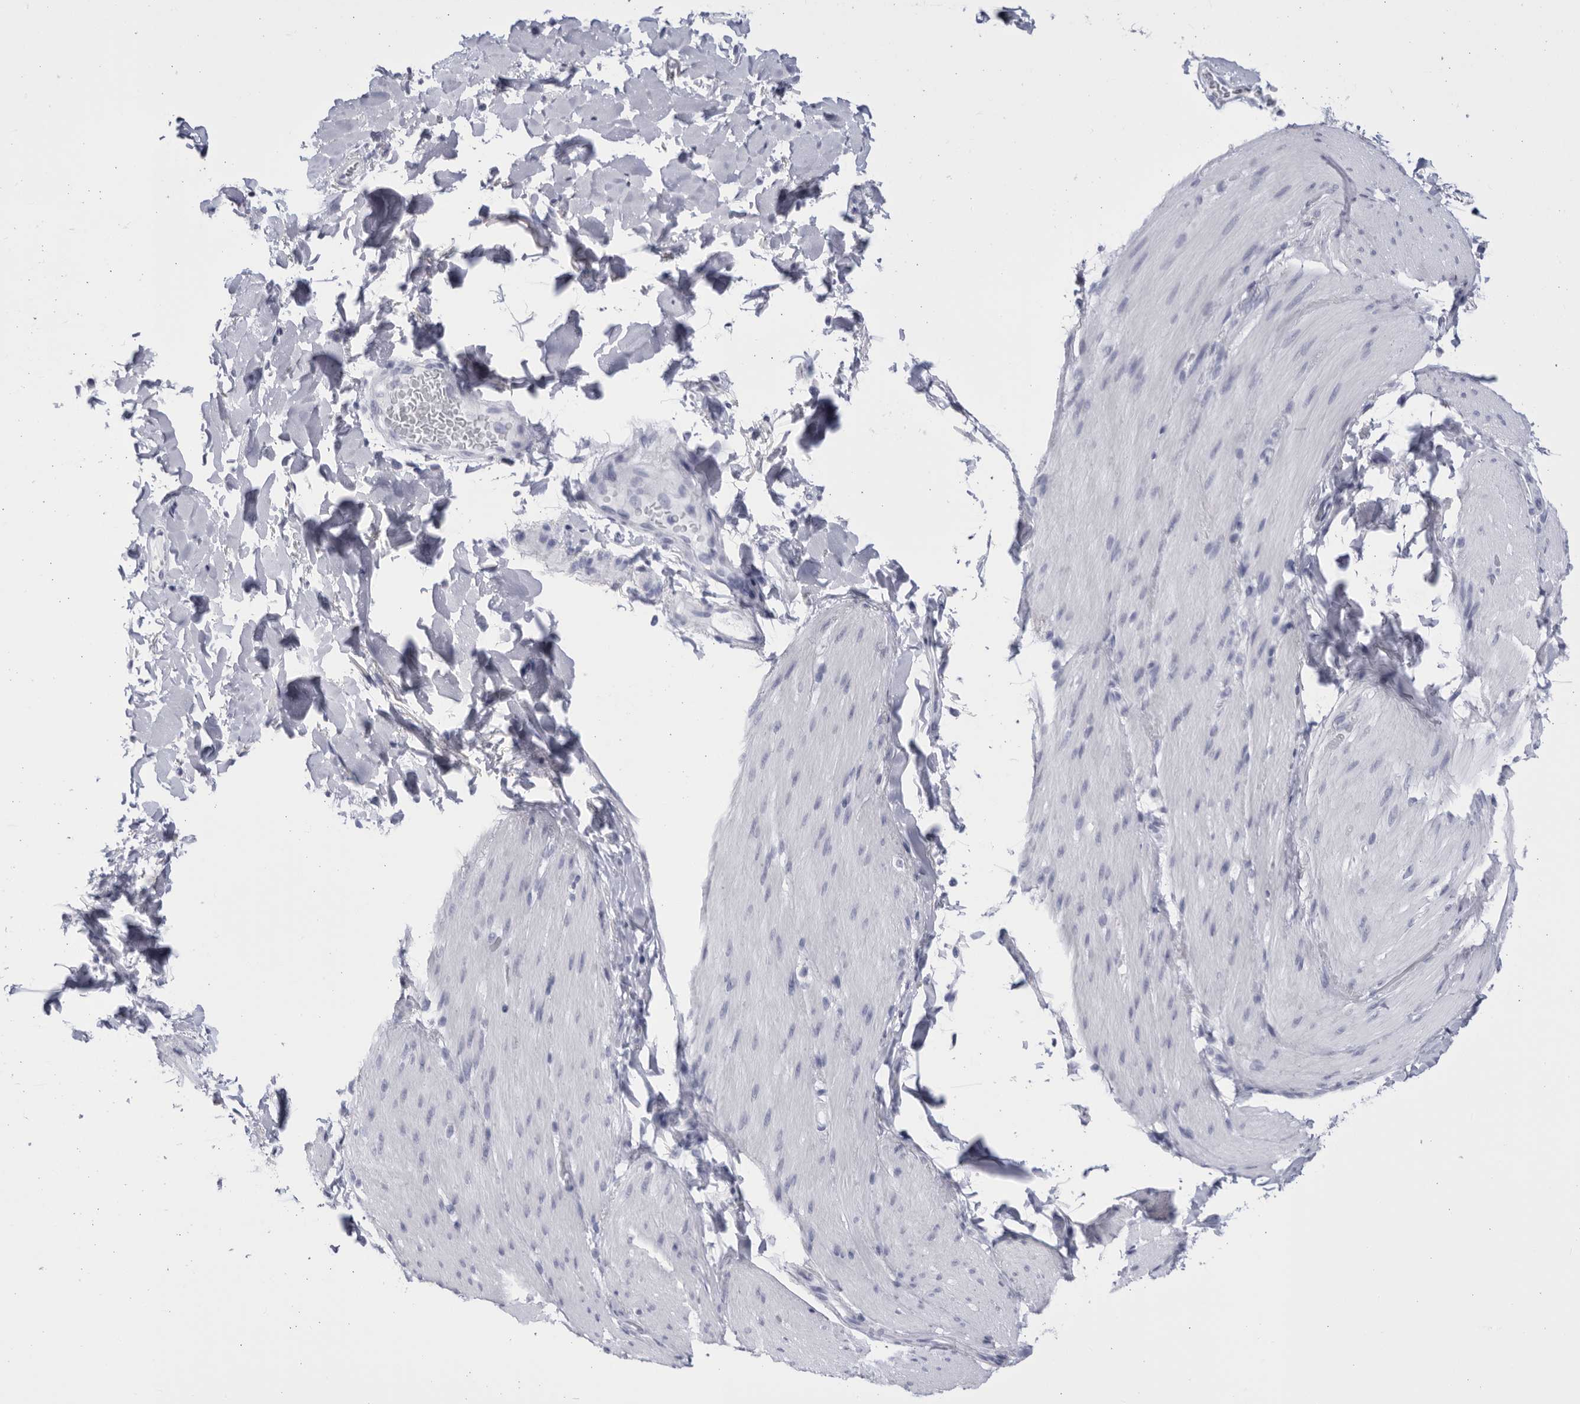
{"staining": {"intensity": "negative", "quantity": "none", "location": "none"}, "tissue": "smooth muscle", "cell_type": "Smooth muscle cells", "image_type": "normal", "snomed": [{"axis": "morphology", "description": "Normal tissue, NOS"}, {"axis": "topography", "description": "Smooth muscle"}, {"axis": "topography", "description": "Small intestine"}], "caption": "This is an IHC micrograph of benign smooth muscle. There is no staining in smooth muscle cells.", "gene": "CCDC181", "patient": {"sex": "female", "age": 84}}